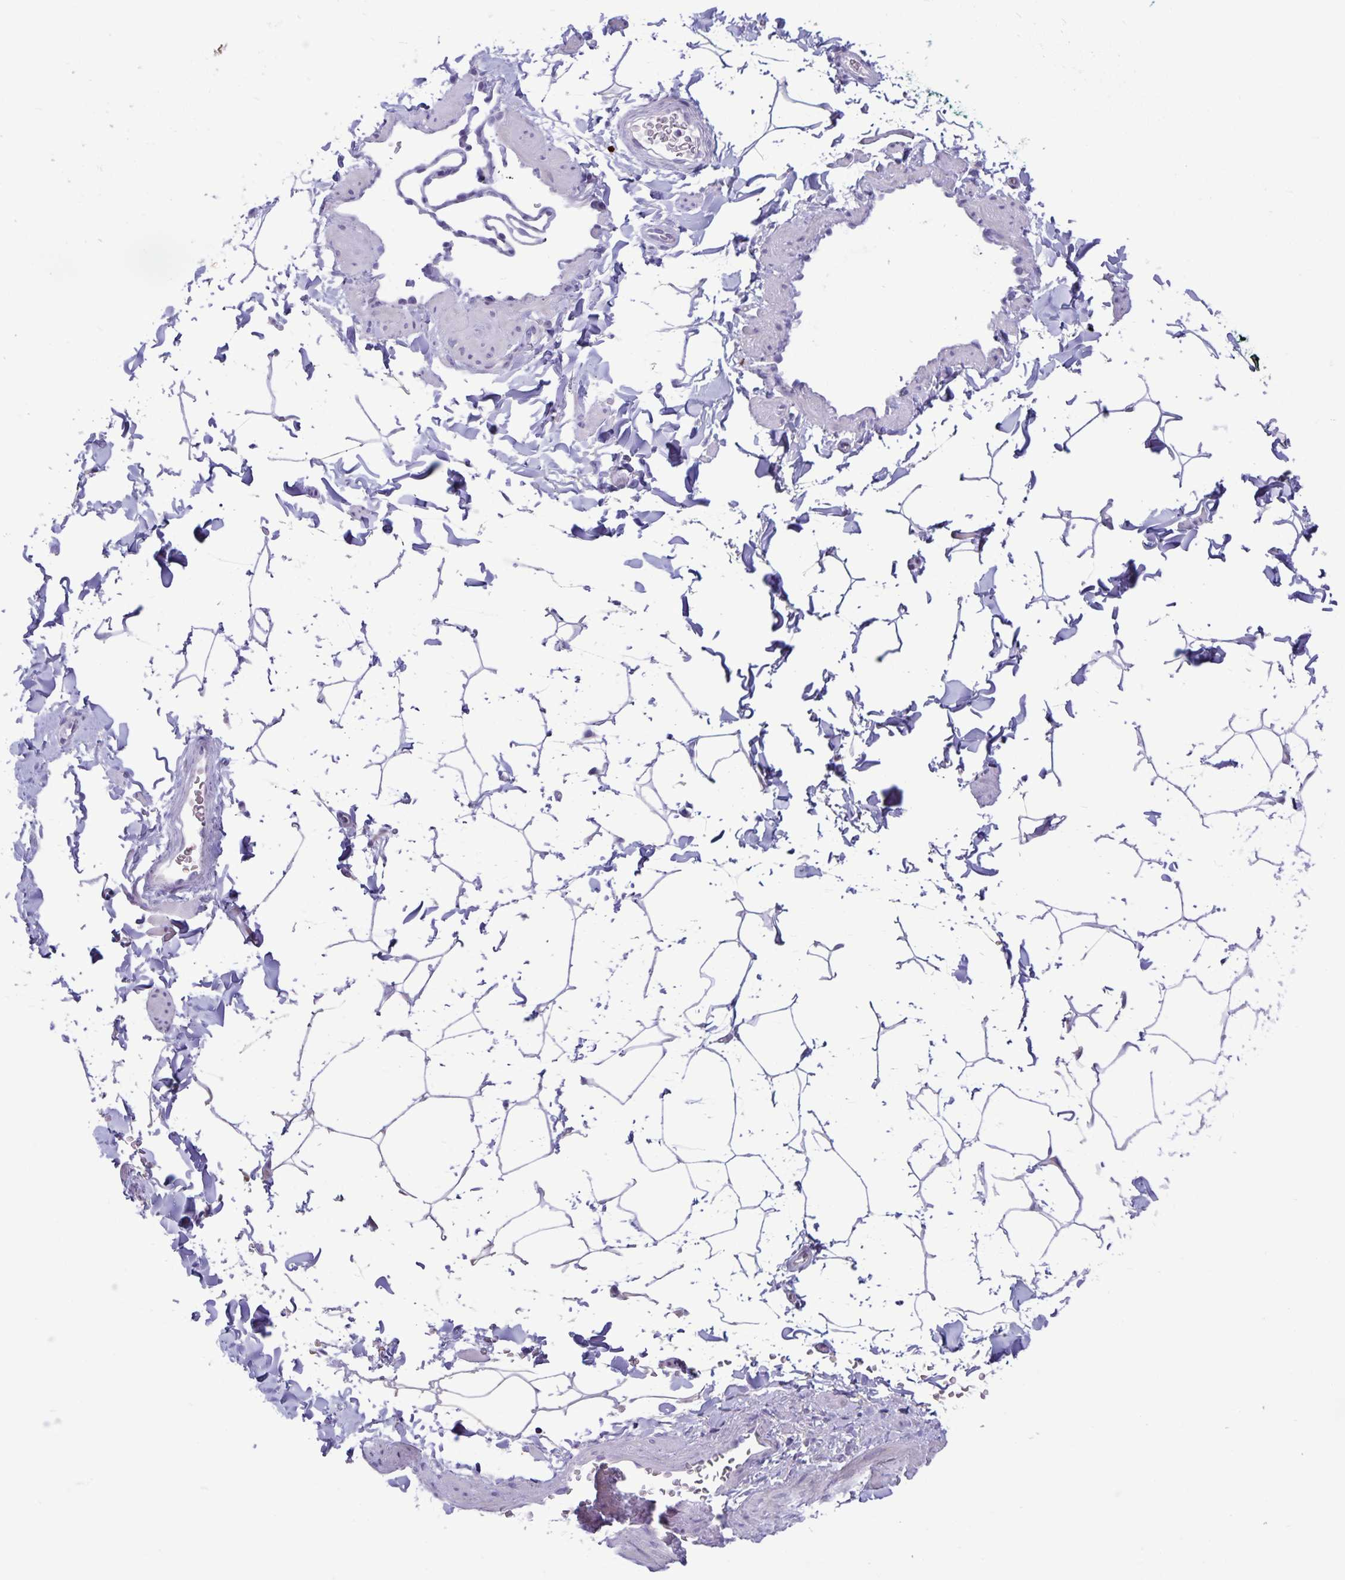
{"staining": {"intensity": "negative", "quantity": "none", "location": "none"}, "tissue": "adipose tissue", "cell_type": "Adipocytes", "image_type": "normal", "snomed": [{"axis": "morphology", "description": "Normal tissue, NOS"}, {"axis": "topography", "description": "Epididymis"}, {"axis": "topography", "description": "Peripheral nerve tissue"}], "caption": "Image shows no protein expression in adipocytes of unremarkable adipose tissue. (Immunohistochemistry (ihc), brightfield microscopy, high magnification).", "gene": "IBTK", "patient": {"sex": "male", "age": 32}}